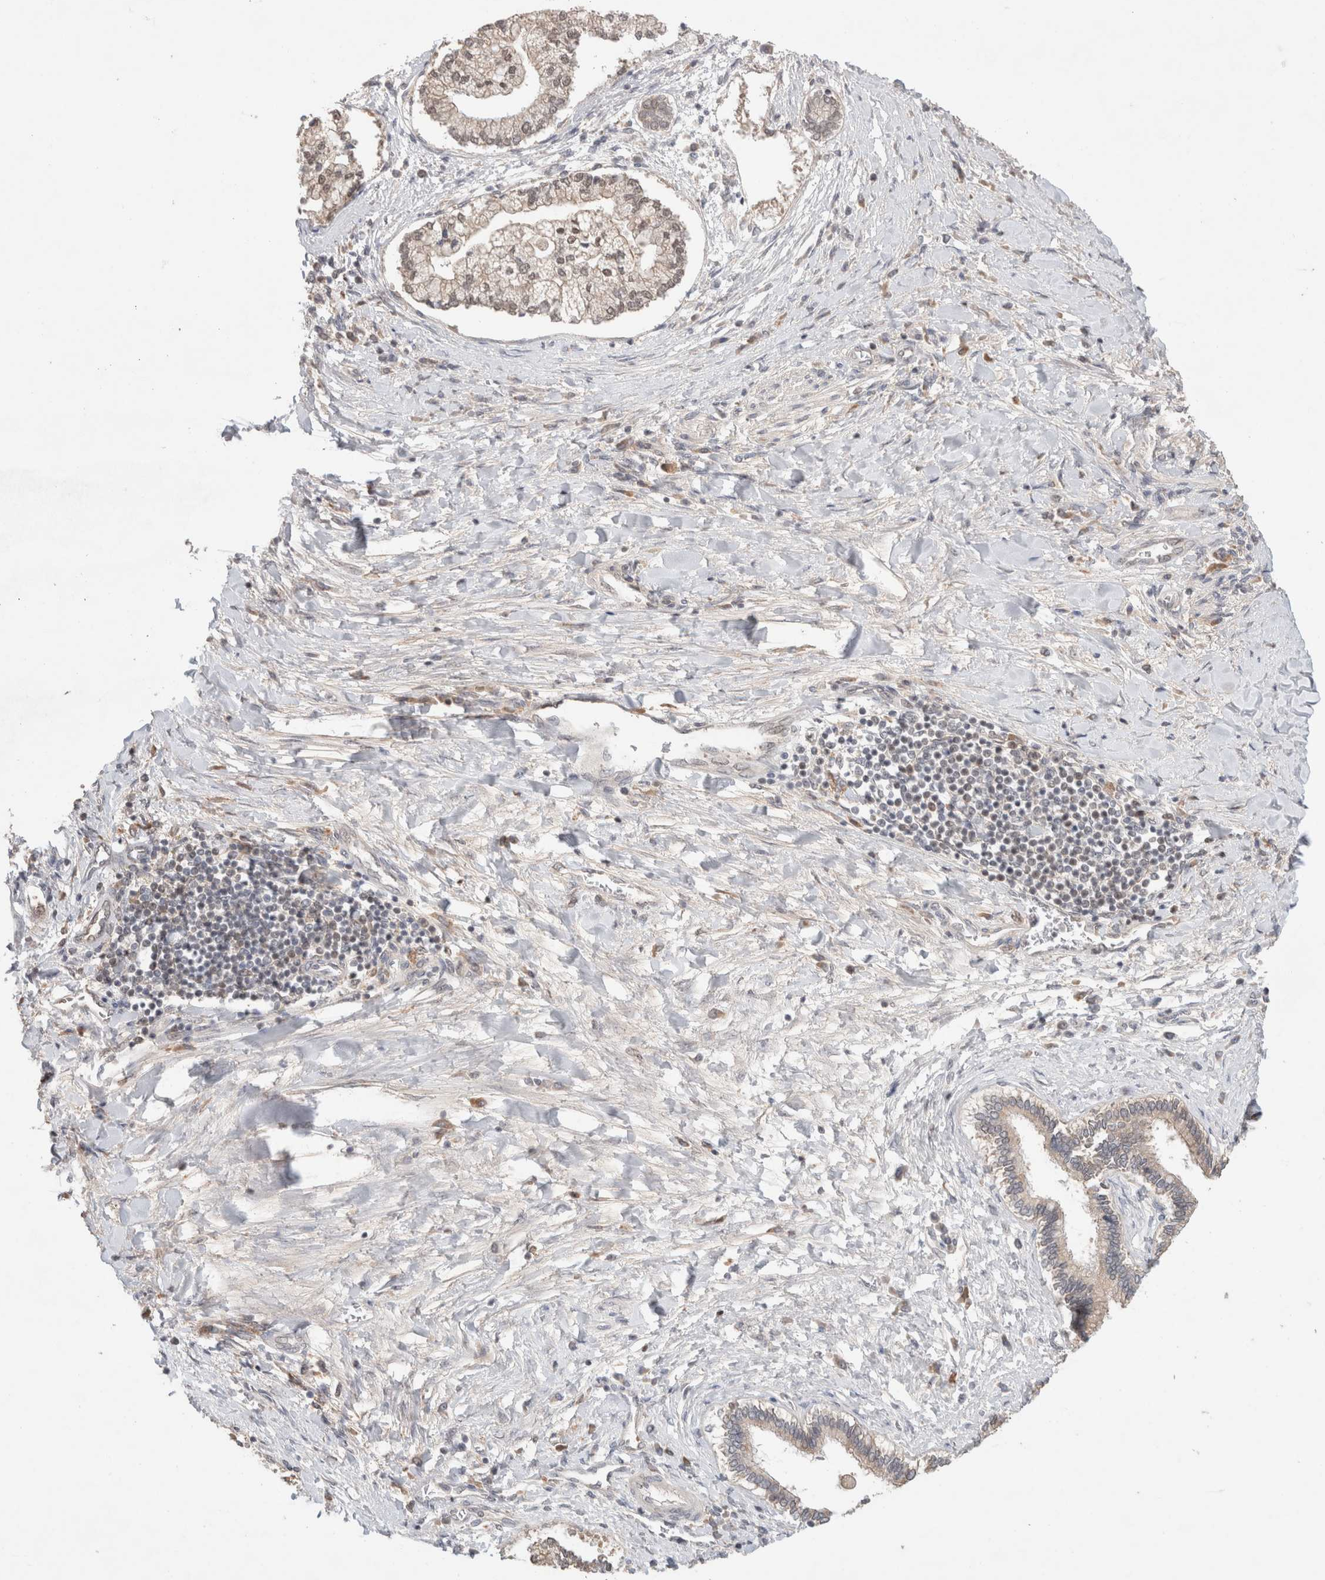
{"staining": {"intensity": "weak", "quantity": "<25%", "location": "cytoplasmic/membranous,nuclear"}, "tissue": "liver cancer", "cell_type": "Tumor cells", "image_type": "cancer", "snomed": [{"axis": "morphology", "description": "Cholangiocarcinoma"}, {"axis": "topography", "description": "Liver"}], "caption": "The histopathology image shows no significant expression in tumor cells of cholangiocarcinoma (liver).", "gene": "SYDE2", "patient": {"sex": "male", "age": 50}}